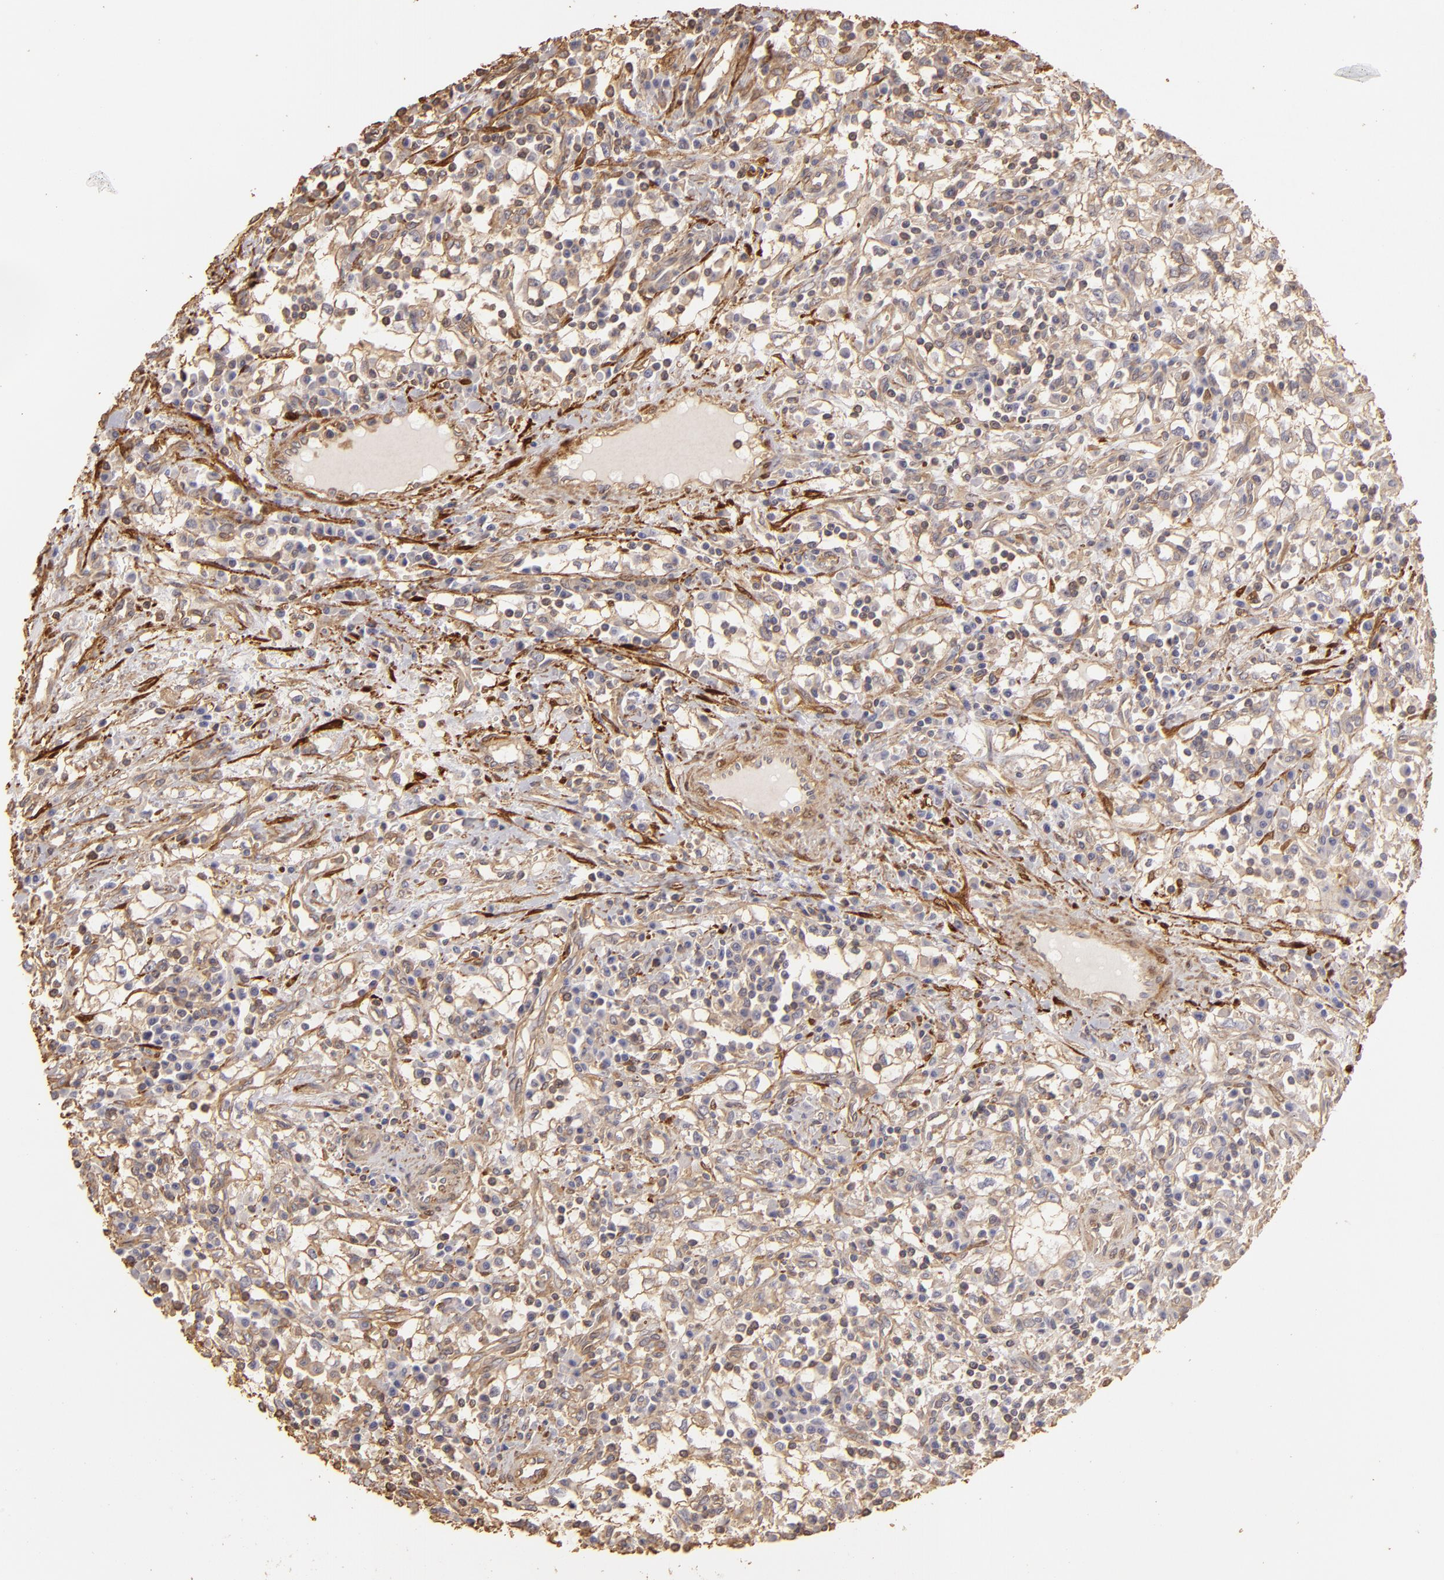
{"staining": {"intensity": "weak", "quantity": ">75%", "location": "cytoplasmic/membranous"}, "tissue": "renal cancer", "cell_type": "Tumor cells", "image_type": "cancer", "snomed": [{"axis": "morphology", "description": "Adenocarcinoma, NOS"}, {"axis": "topography", "description": "Kidney"}], "caption": "Renal cancer (adenocarcinoma) was stained to show a protein in brown. There is low levels of weak cytoplasmic/membranous positivity in about >75% of tumor cells.", "gene": "HSPB6", "patient": {"sex": "male", "age": 82}}